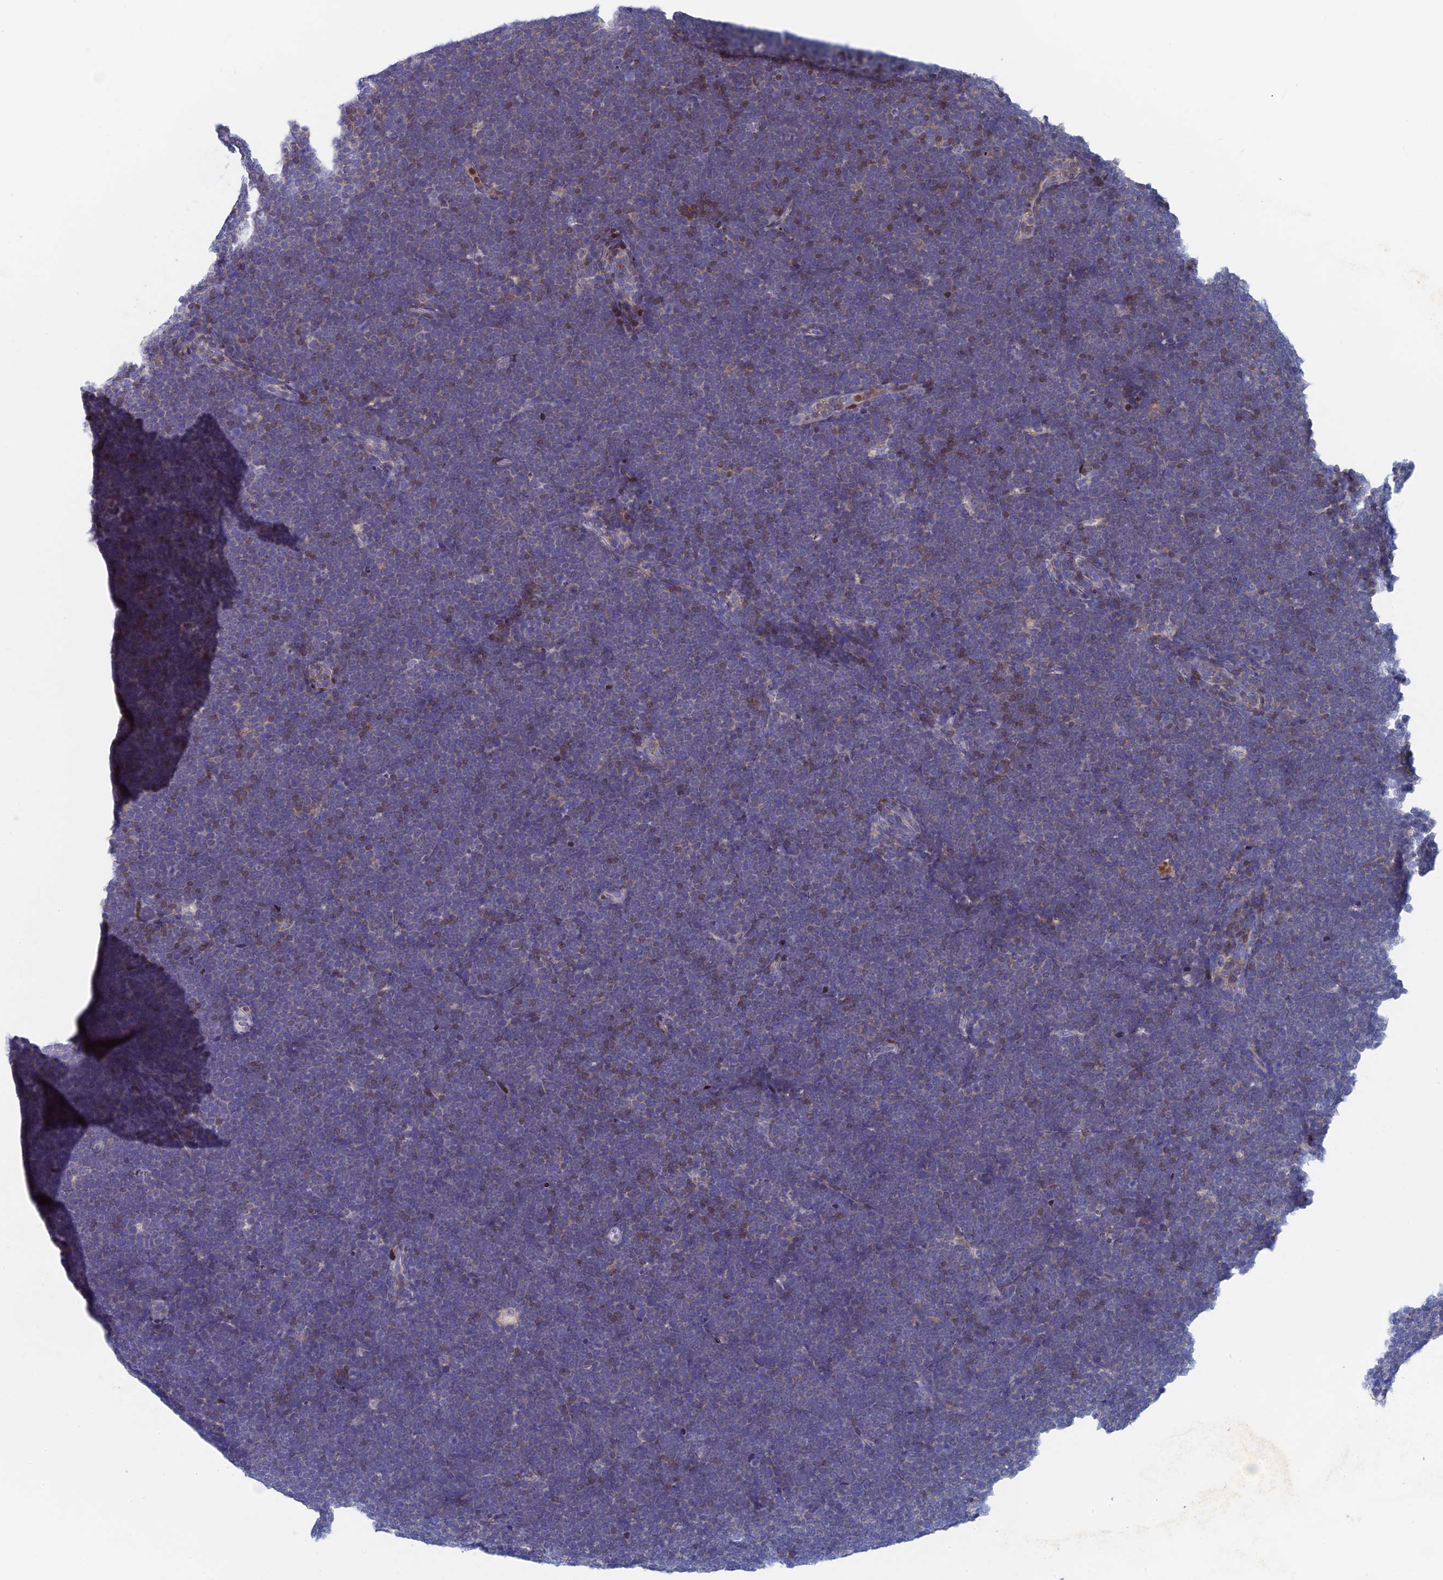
{"staining": {"intensity": "negative", "quantity": "none", "location": "none"}, "tissue": "lymphoma", "cell_type": "Tumor cells", "image_type": "cancer", "snomed": [{"axis": "morphology", "description": "Malignant lymphoma, non-Hodgkin's type, High grade"}, {"axis": "topography", "description": "Lymph node"}], "caption": "DAB (3,3'-diaminobenzidine) immunohistochemical staining of human lymphoma demonstrates no significant positivity in tumor cells.", "gene": "ACP7", "patient": {"sex": "male", "age": 13}}